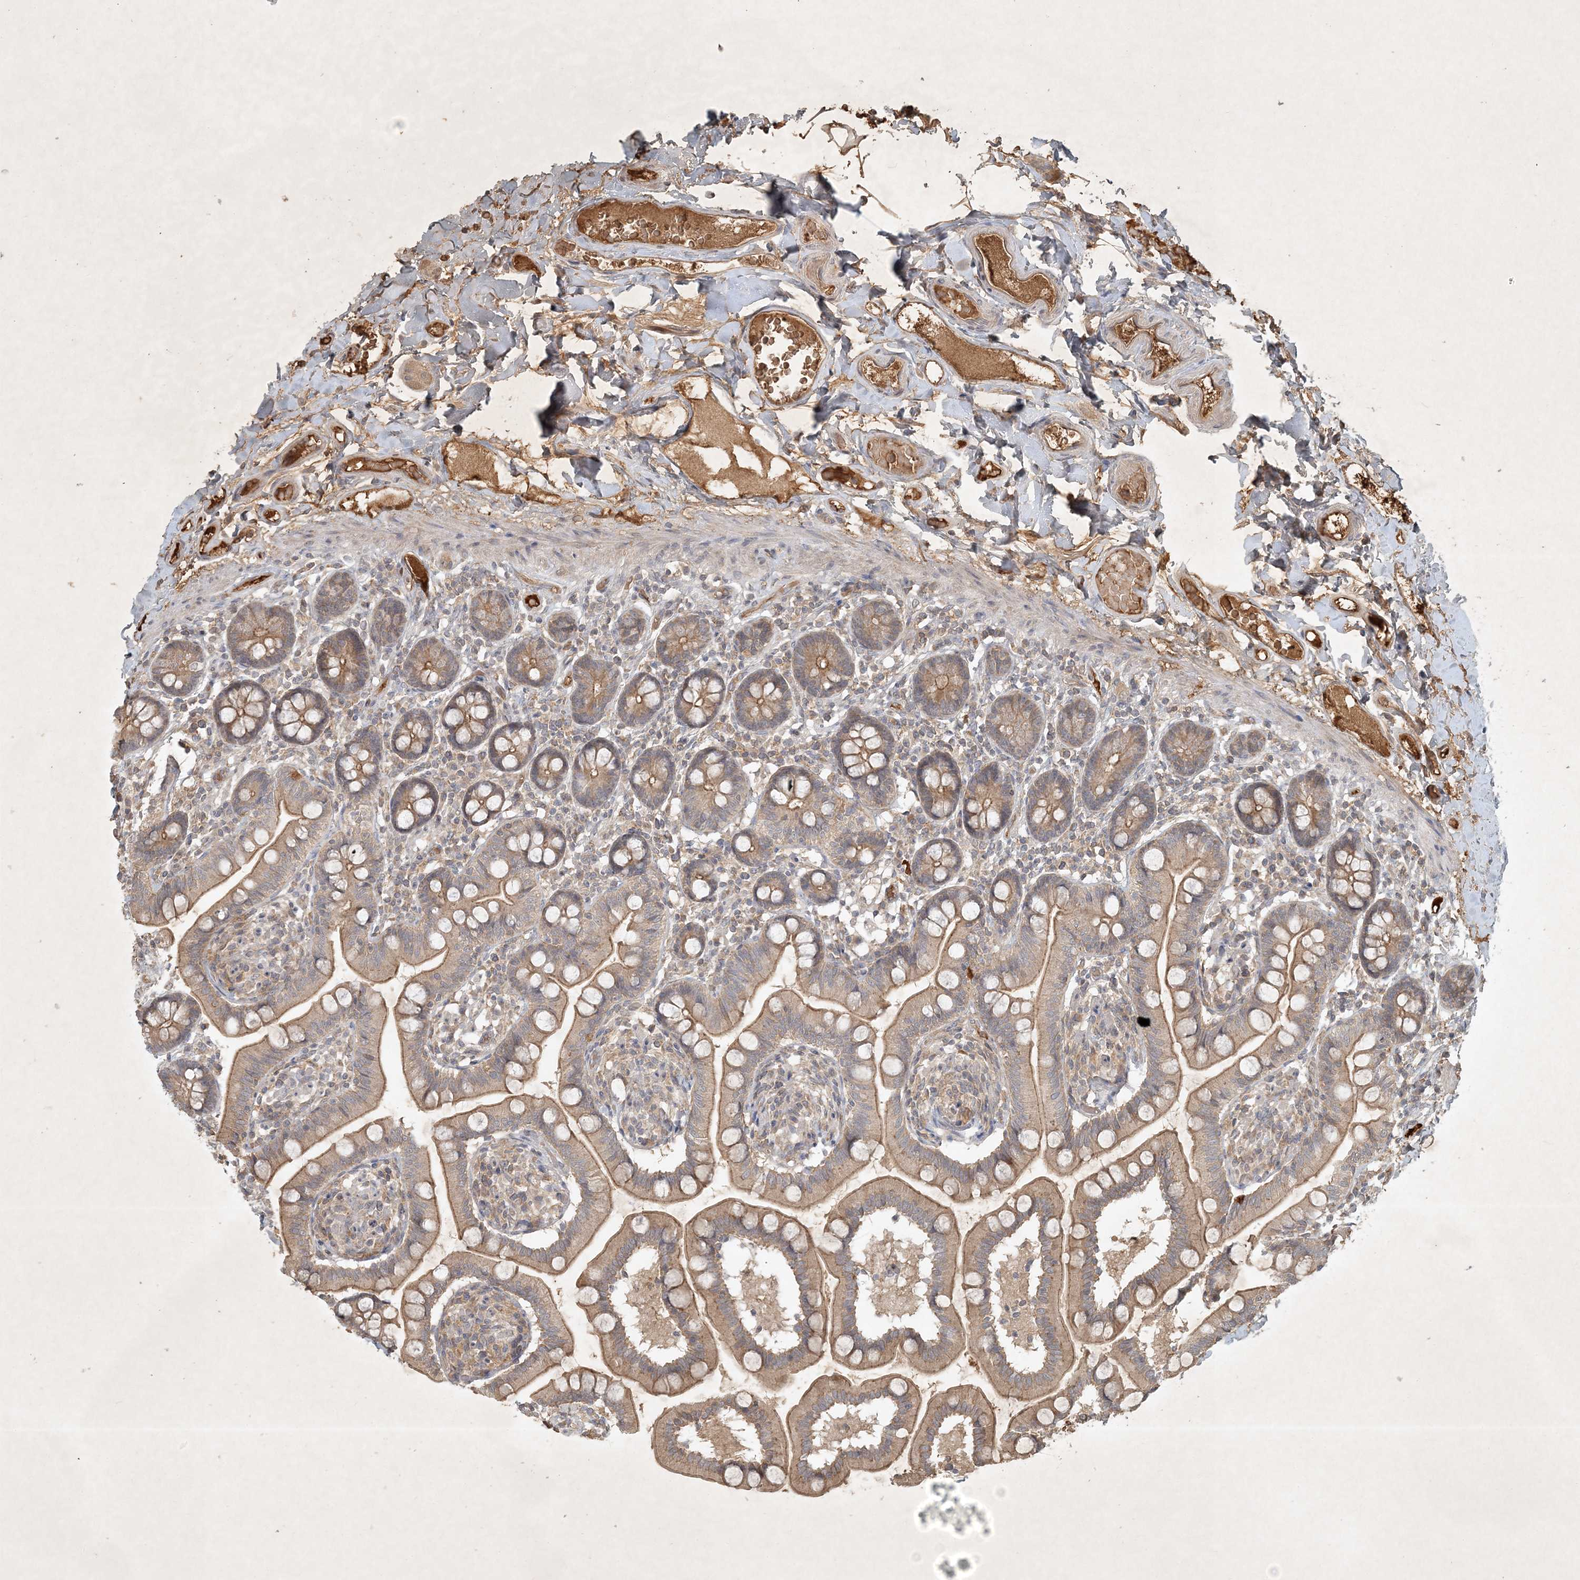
{"staining": {"intensity": "moderate", "quantity": ">75%", "location": "cytoplasmic/membranous"}, "tissue": "small intestine", "cell_type": "Glandular cells", "image_type": "normal", "snomed": [{"axis": "morphology", "description": "Normal tissue, NOS"}, {"axis": "topography", "description": "Small intestine"}], "caption": "This micrograph shows IHC staining of normal human small intestine, with medium moderate cytoplasmic/membranous positivity in about >75% of glandular cells.", "gene": "TNFAIP6", "patient": {"sex": "female", "age": 64}}